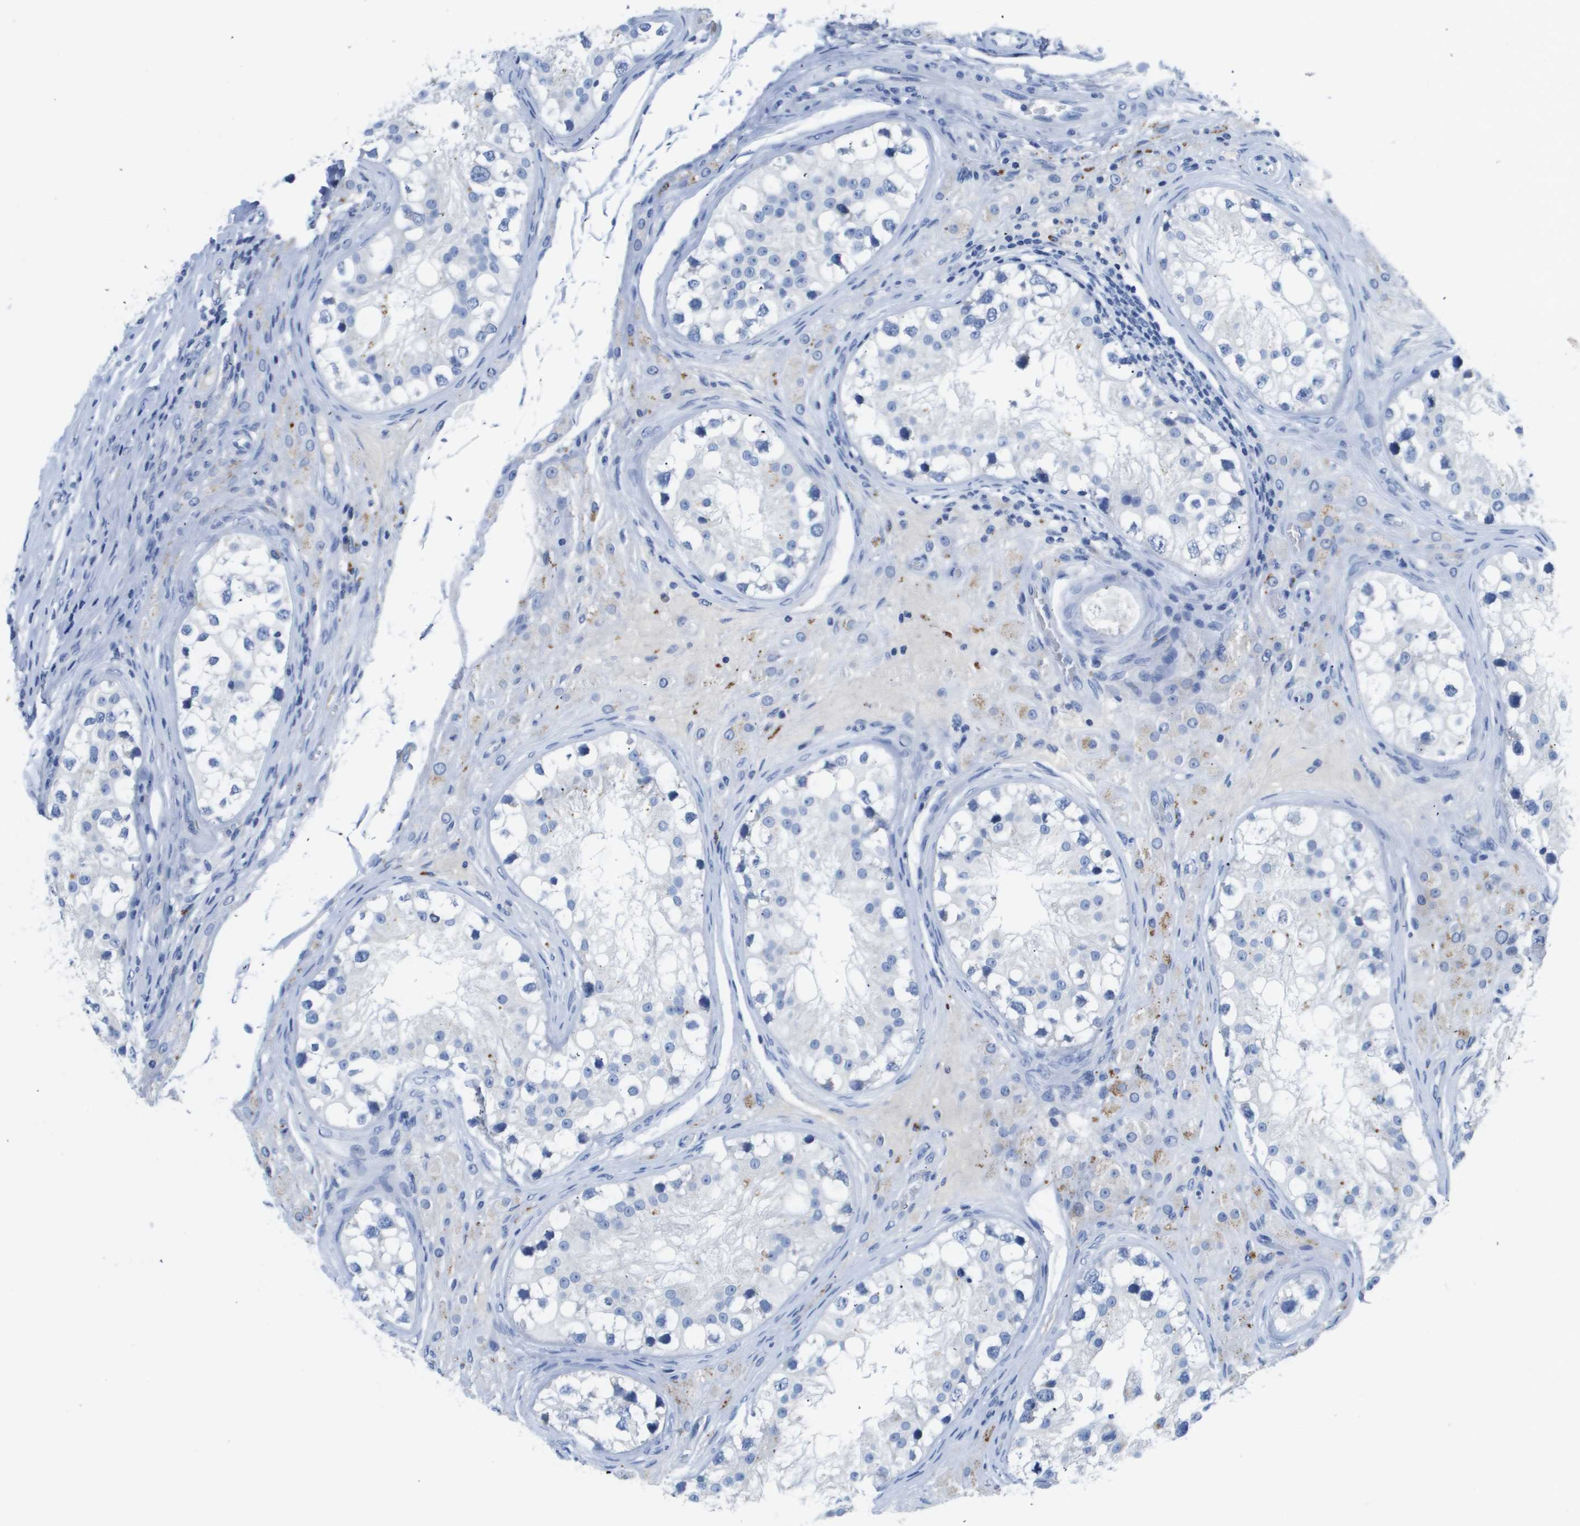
{"staining": {"intensity": "negative", "quantity": "none", "location": "none"}, "tissue": "testis cancer", "cell_type": "Tumor cells", "image_type": "cancer", "snomed": [{"axis": "morphology", "description": "Carcinoma, Embryonal, NOS"}, {"axis": "topography", "description": "Testis"}], "caption": "Testis cancer stained for a protein using immunohistochemistry (IHC) displays no expression tumor cells.", "gene": "MS4A1", "patient": {"sex": "male", "age": 21}}